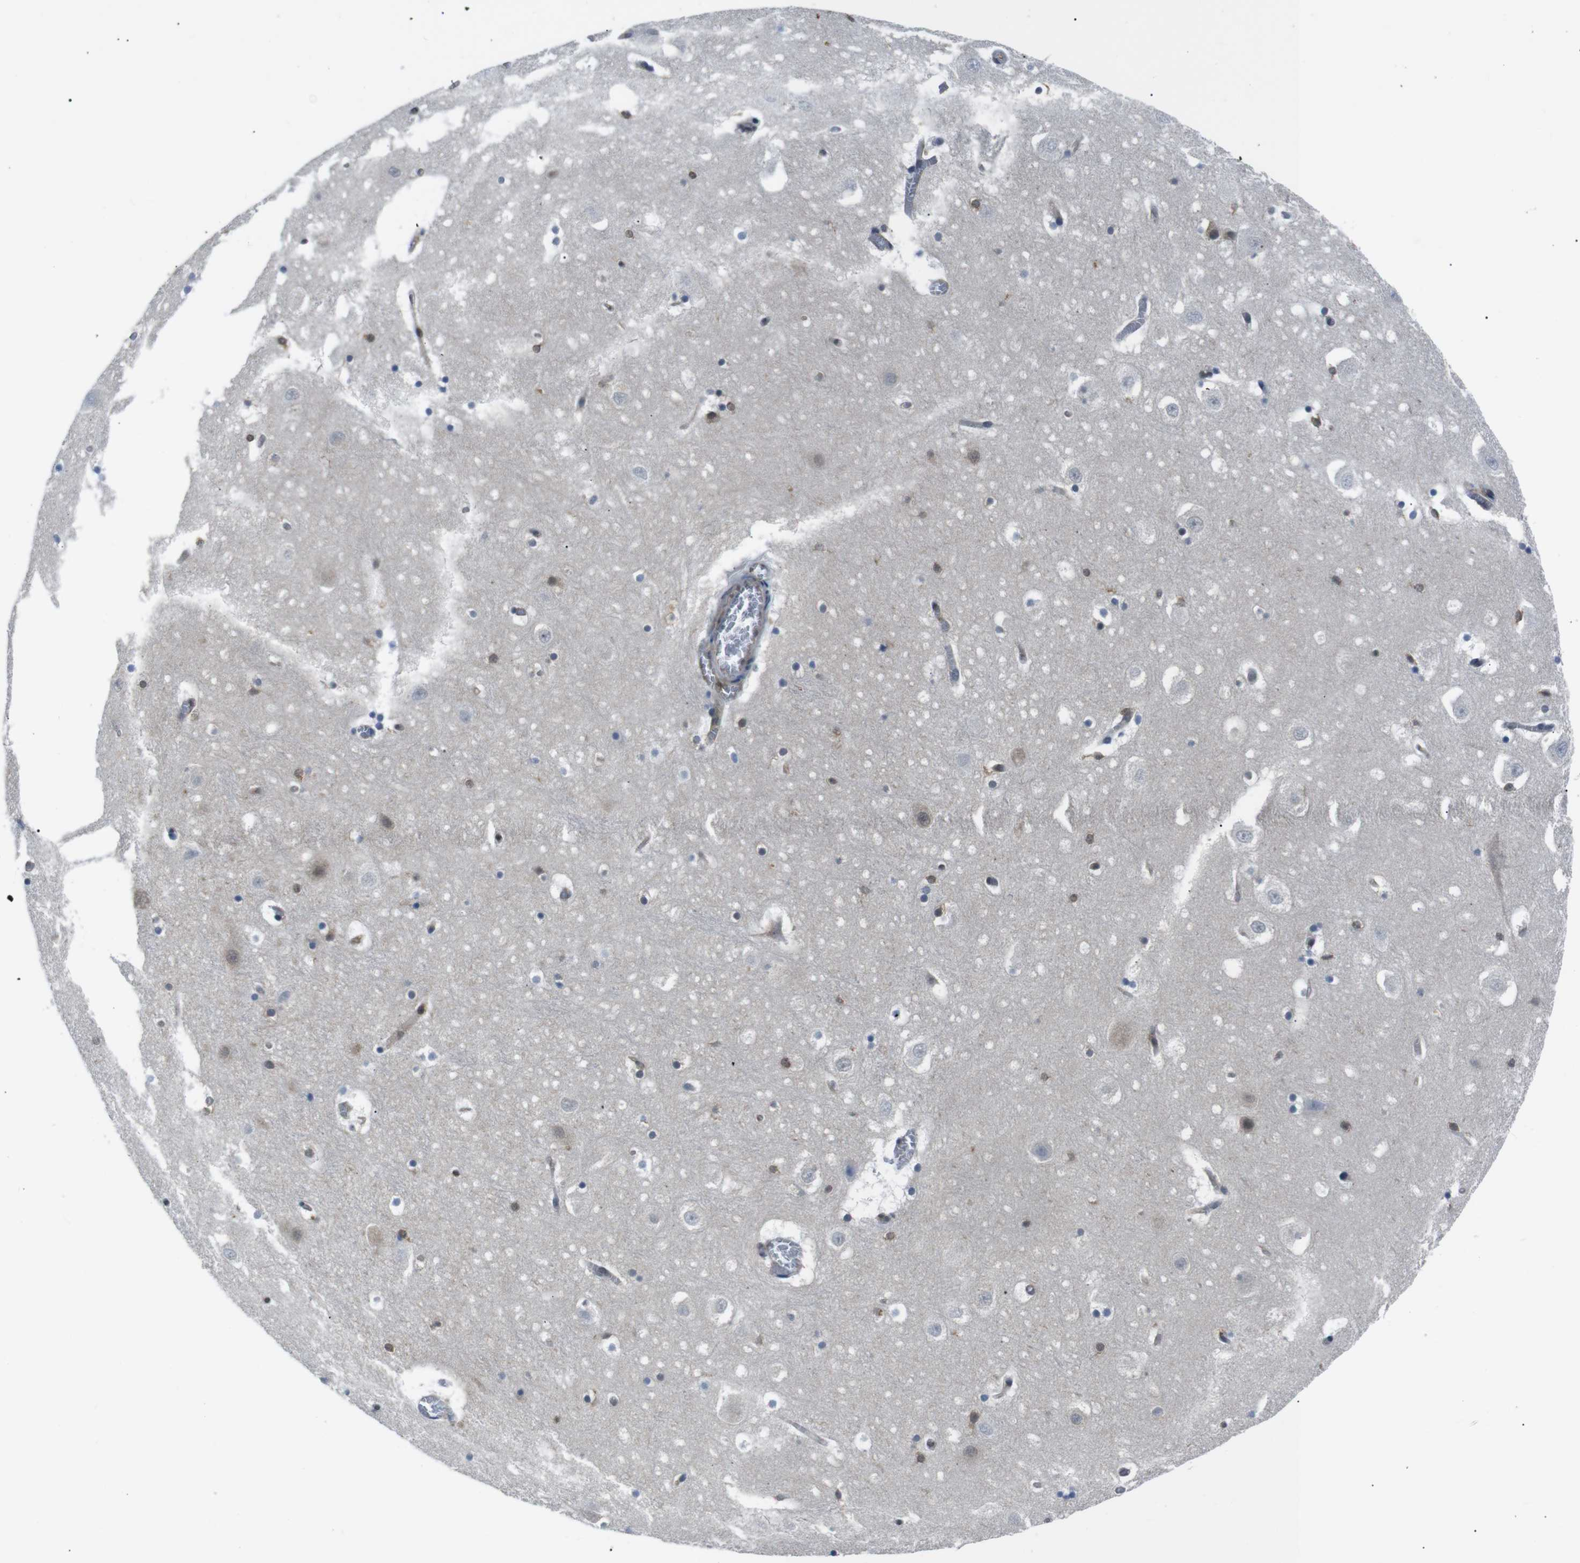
{"staining": {"intensity": "weak", "quantity": "<25%", "location": "nuclear"}, "tissue": "hippocampus", "cell_type": "Glial cells", "image_type": "normal", "snomed": [{"axis": "morphology", "description": "Normal tissue, NOS"}, {"axis": "topography", "description": "Hippocampus"}], "caption": "Histopathology image shows no significant protein expression in glial cells of unremarkable hippocampus.", "gene": "UBXN1", "patient": {"sex": "male", "age": 45}}